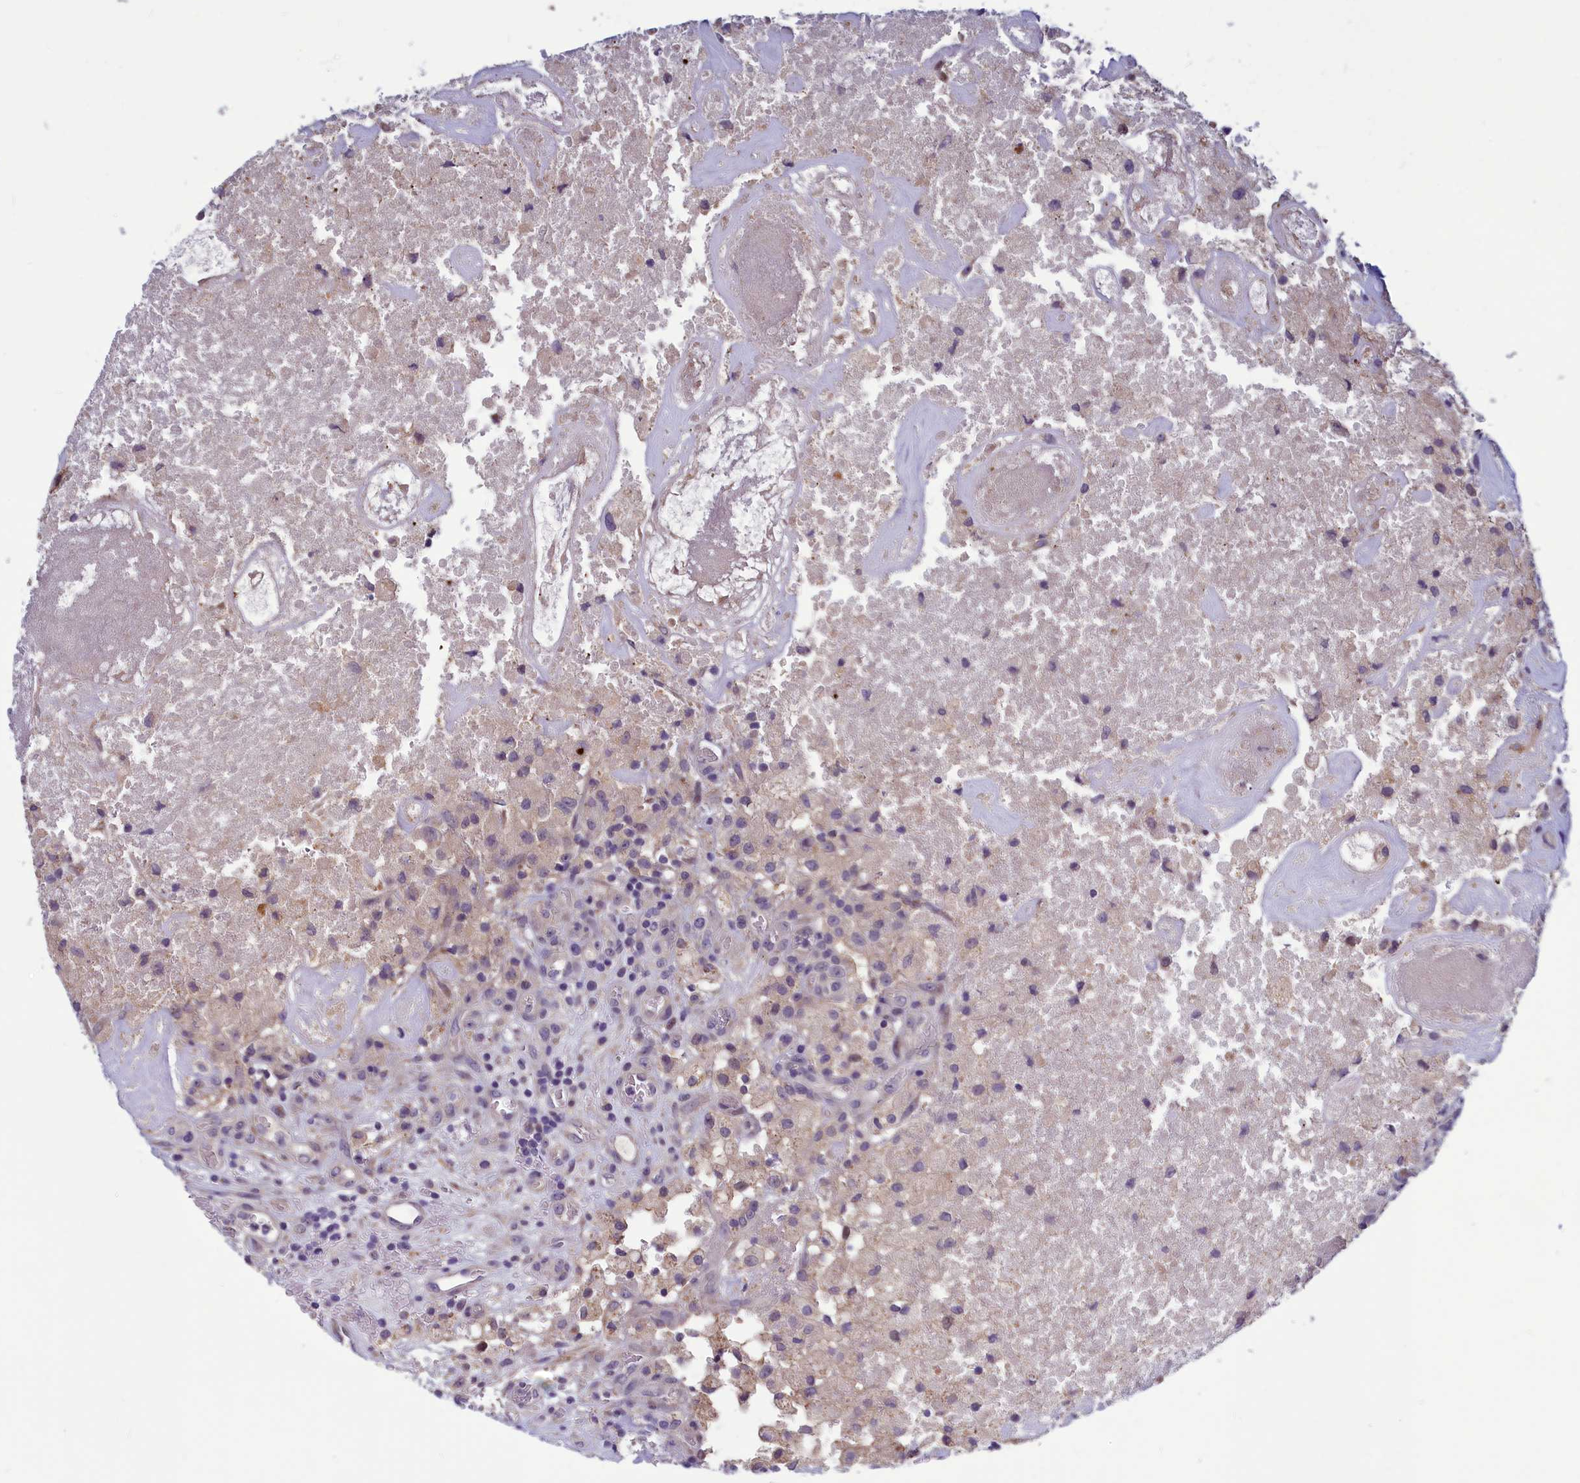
{"staining": {"intensity": "negative", "quantity": "none", "location": "none"}, "tissue": "glioma", "cell_type": "Tumor cells", "image_type": "cancer", "snomed": [{"axis": "morphology", "description": "Glioma, malignant, High grade"}, {"axis": "topography", "description": "Brain"}], "caption": "Immunohistochemical staining of human glioma displays no significant staining in tumor cells.", "gene": "HECA", "patient": {"sex": "male", "age": 76}}